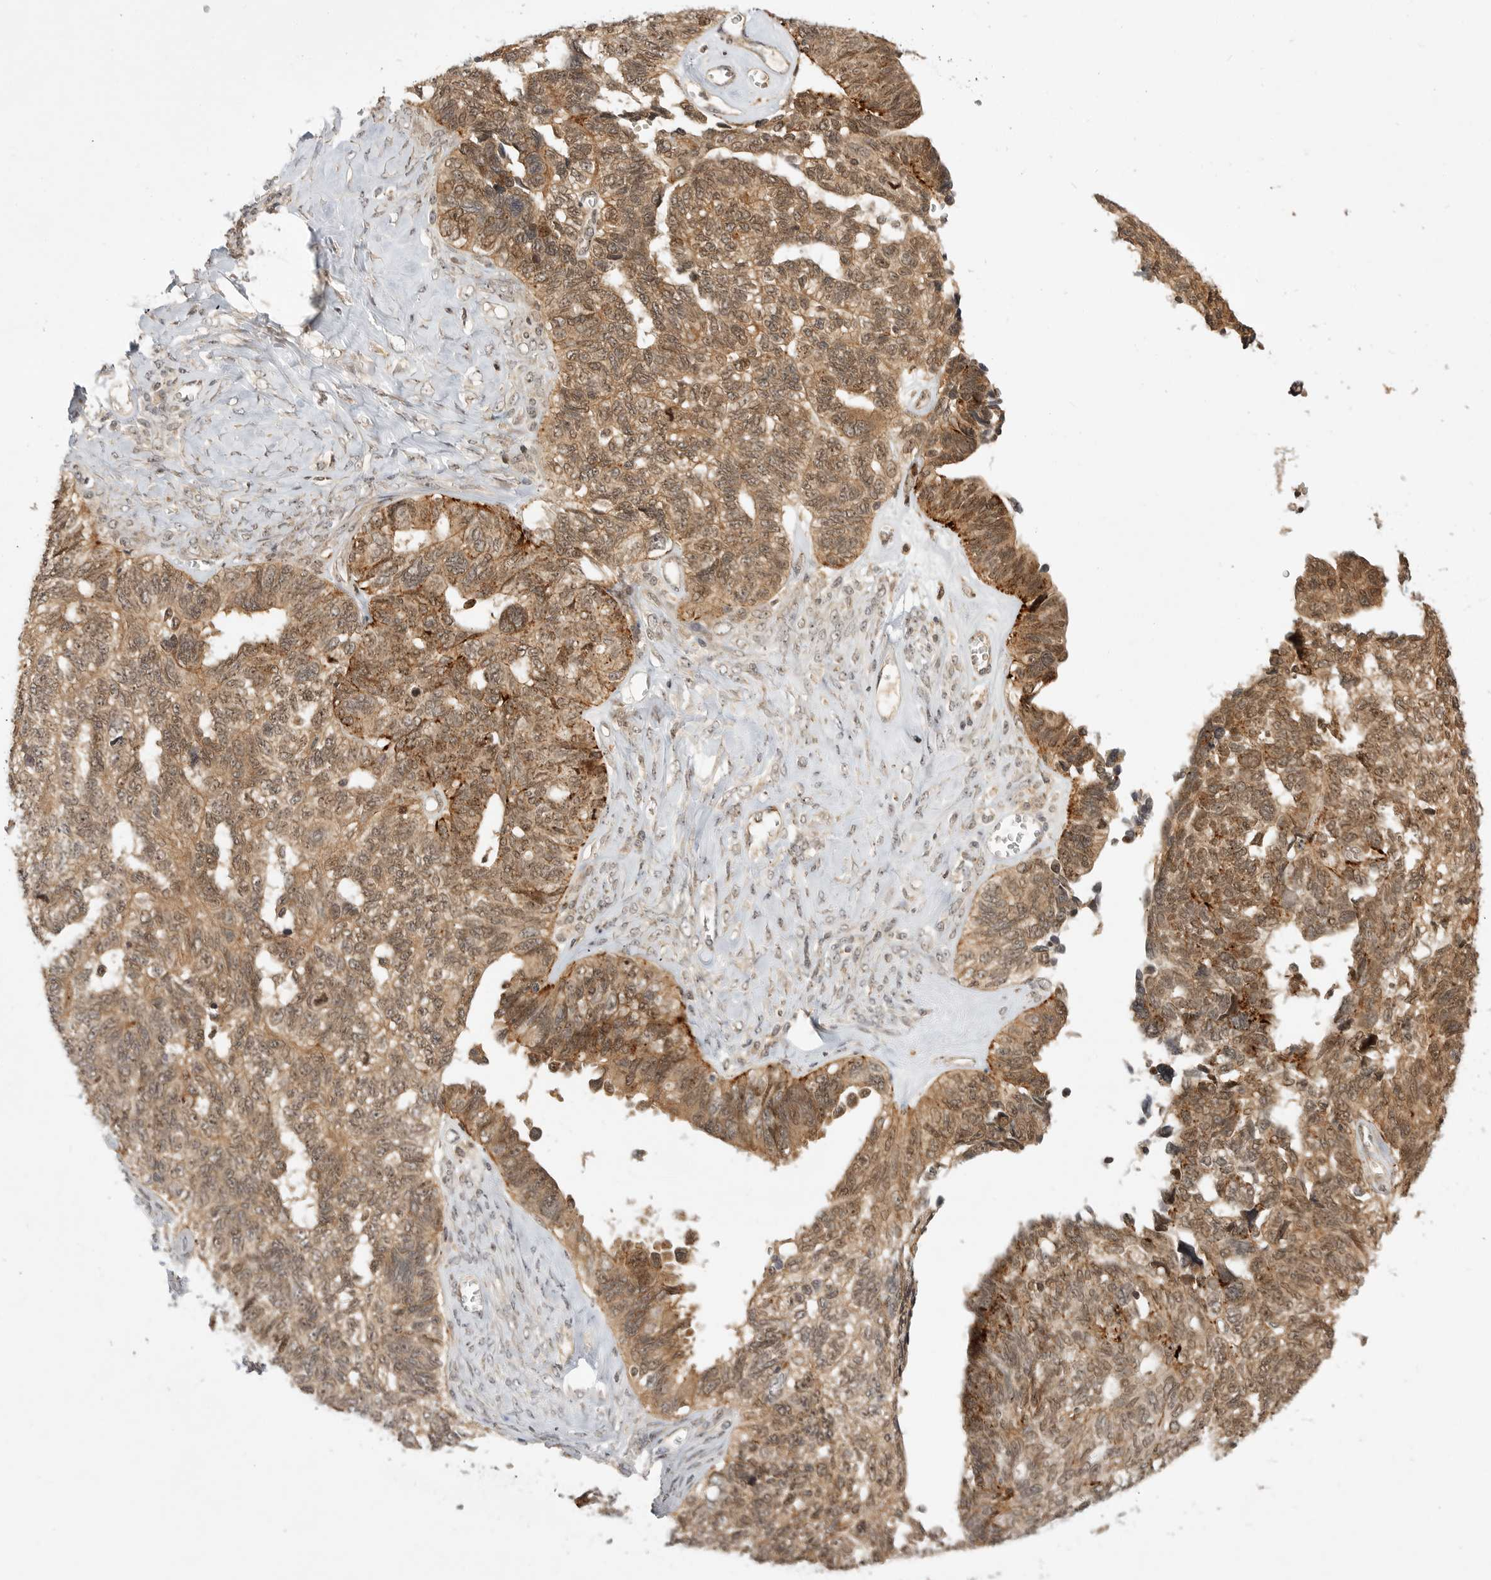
{"staining": {"intensity": "moderate", "quantity": ">75%", "location": "cytoplasmic/membranous,nuclear"}, "tissue": "ovarian cancer", "cell_type": "Tumor cells", "image_type": "cancer", "snomed": [{"axis": "morphology", "description": "Cystadenocarcinoma, serous, NOS"}, {"axis": "topography", "description": "Ovary"}], "caption": "A high-resolution photomicrograph shows IHC staining of ovarian cancer (serous cystadenocarcinoma), which demonstrates moderate cytoplasmic/membranous and nuclear staining in approximately >75% of tumor cells. Nuclei are stained in blue.", "gene": "CSNK1G3", "patient": {"sex": "female", "age": 79}}